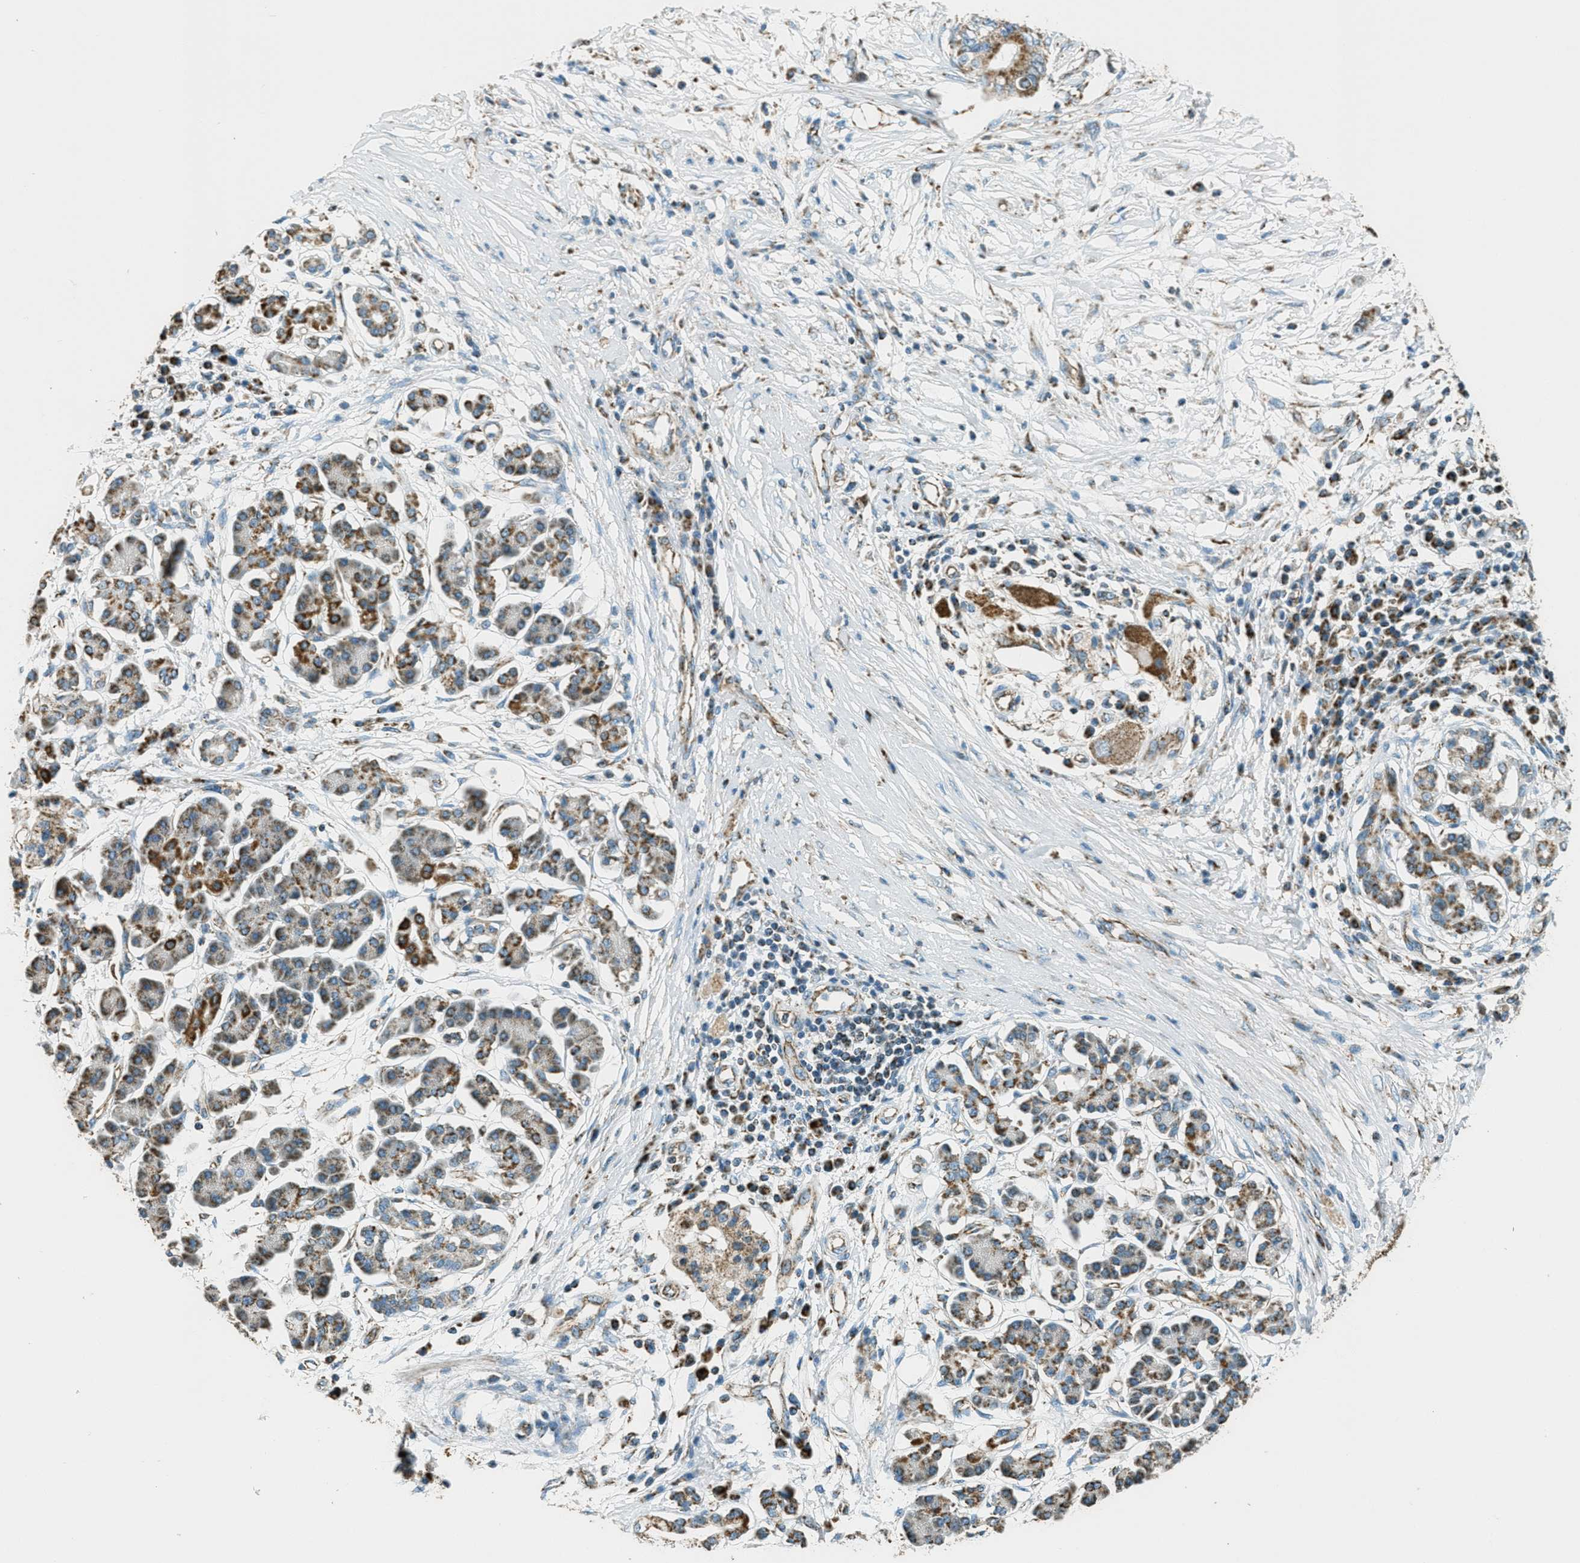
{"staining": {"intensity": "moderate", "quantity": ">75%", "location": "cytoplasmic/membranous"}, "tissue": "pancreatic cancer", "cell_type": "Tumor cells", "image_type": "cancer", "snomed": [{"axis": "morphology", "description": "Adenocarcinoma, NOS"}, {"axis": "topography", "description": "Pancreas"}], "caption": "Protein expression analysis of pancreatic cancer (adenocarcinoma) exhibits moderate cytoplasmic/membranous expression in approximately >75% of tumor cells.", "gene": "CHST15", "patient": {"sex": "male", "age": 77}}